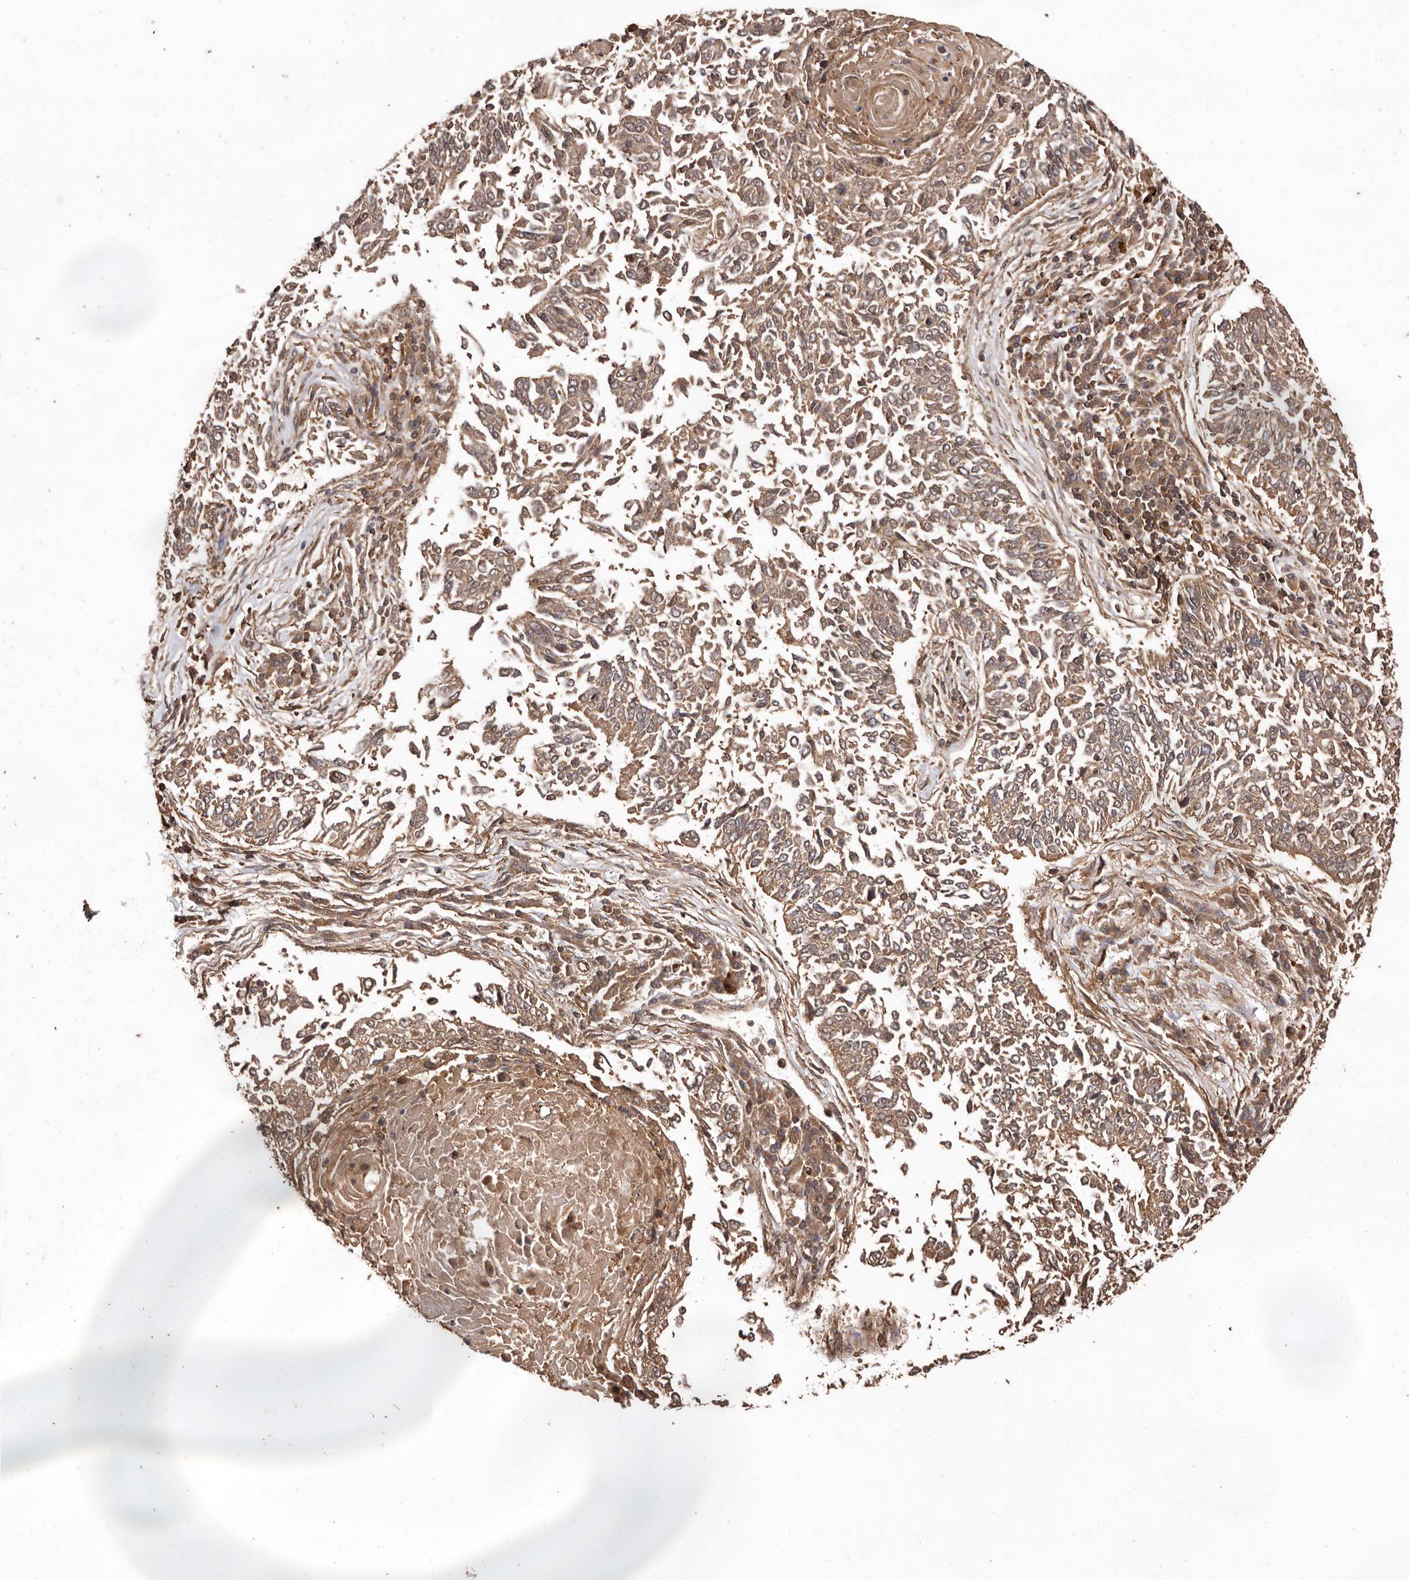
{"staining": {"intensity": "moderate", "quantity": ">75%", "location": "cytoplasmic/membranous"}, "tissue": "lung cancer", "cell_type": "Tumor cells", "image_type": "cancer", "snomed": [{"axis": "morphology", "description": "Normal tissue, NOS"}, {"axis": "morphology", "description": "Squamous cell carcinoma, NOS"}, {"axis": "topography", "description": "Cartilage tissue"}, {"axis": "topography", "description": "Bronchus"}, {"axis": "topography", "description": "Lung"}, {"axis": "topography", "description": "Peripheral nerve tissue"}], "caption": "Lung squamous cell carcinoma stained for a protein (brown) demonstrates moderate cytoplasmic/membranous positive staining in approximately >75% of tumor cells.", "gene": "RWDD1", "patient": {"sex": "female", "age": 49}}